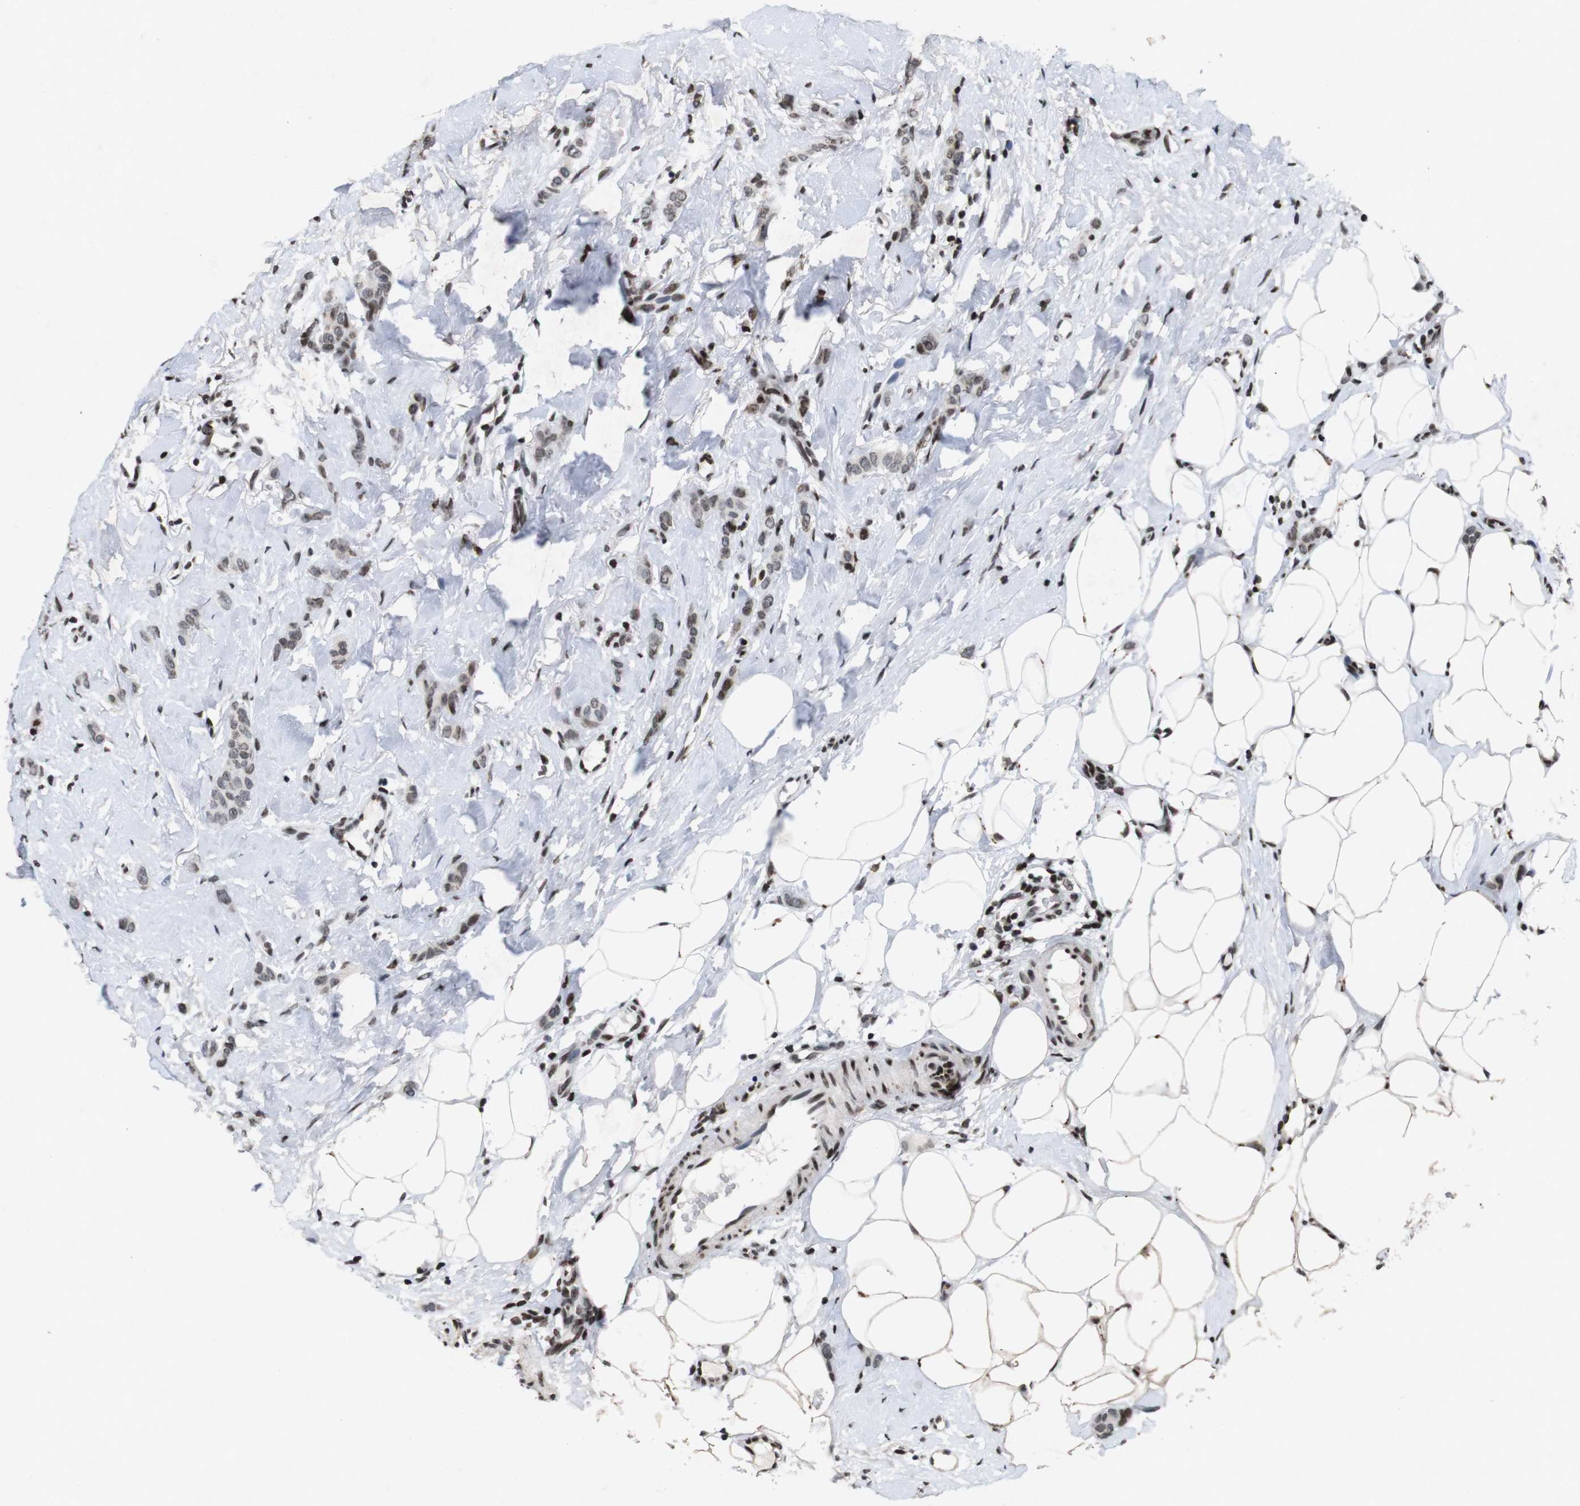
{"staining": {"intensity": "moderate", "quantity": ">75%", "location": "nuclear"}, "tissue": "breast cancer", "cell_type": "Tumor cells", "image_type": "cancer", "snomed": [{"axis": "morphology", "description": "Lobular carcinoma"}, {"axis": "topography", "description": "Skin"}, {"axis": "topography", "description": "Breast"}], "caption": "Lobular carcinoma (breast) tissue displays moderate nuclear positivity in approximately >75% of tumor cells (DAB IHC with brightfield microscopy, high magnification).", "gene": "MAGEH1", "patient": {"sex": "female", "age": 46}}